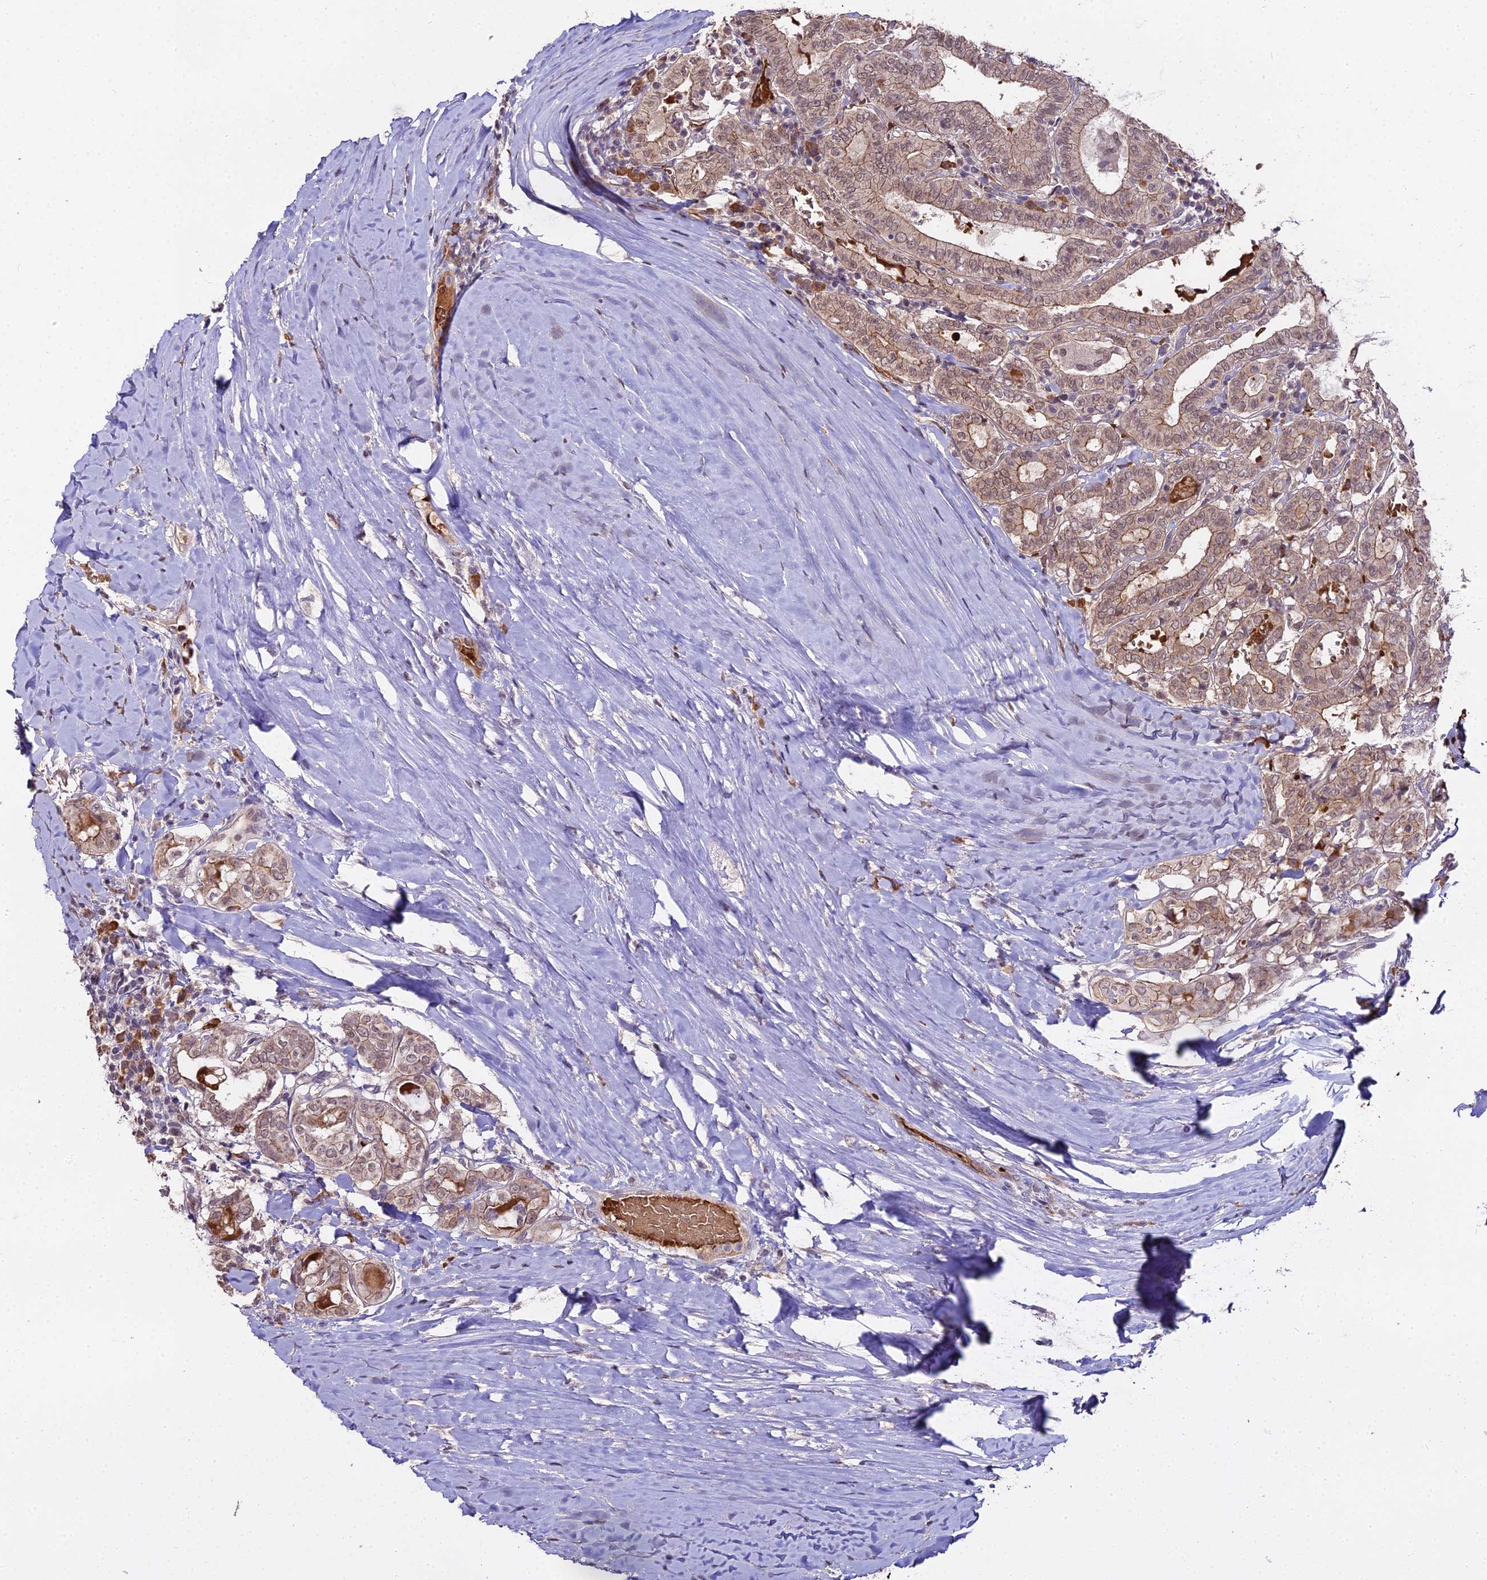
{"staining": {"intensity": "weak", "quantity": "25%-75%", "location": "cytoplasmic/membranous"}, "tissue": "thyroid cancer", "cell_type": "Tumor cells", "image_type": "cancer", "snomed": [{"axis": "morphology", "description": "Papillary adenocarcinoma, NOS"}, {"axis": "topography", "description": "Thyroid gland"}], "caption": "Protein expression analysis of human thyroid papillary adenocarcinoma reveals weak cytoplasmic/membranous staining in approximately 25%-75% of tumor cells. (DAB IHC, brown staining for protein, blue staining for nuclei).", "gene": "ZDBF2", "patient": {"sex": "female", "age": 72}}